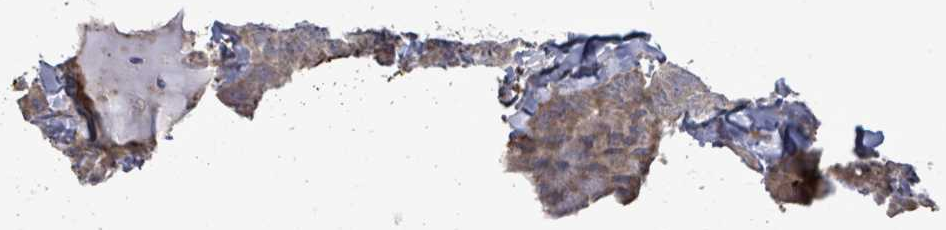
{"staining": {"intensity": "strong", "quantity": "<25%", "location": "cytoplasmic/membranous"}, "tissue": "thyroid cancer", "cell_type": "Tumor cells", "image_type": "cancer", "snomed": [{"axis": "morphology", "description": "Papillary adenocarcinoma, NOS"}, {"axis": "topography", "description": "Thyroid gland"}], "caption": "Brown immunohistochemical staining in thyroid papillary adenocarcinoma exhibits strong cytoplasmic/membranous expression in approximately <25% of tumor cells.", "gene": "POMGNT2", "patient": {"sex": "female", "age": 68}}